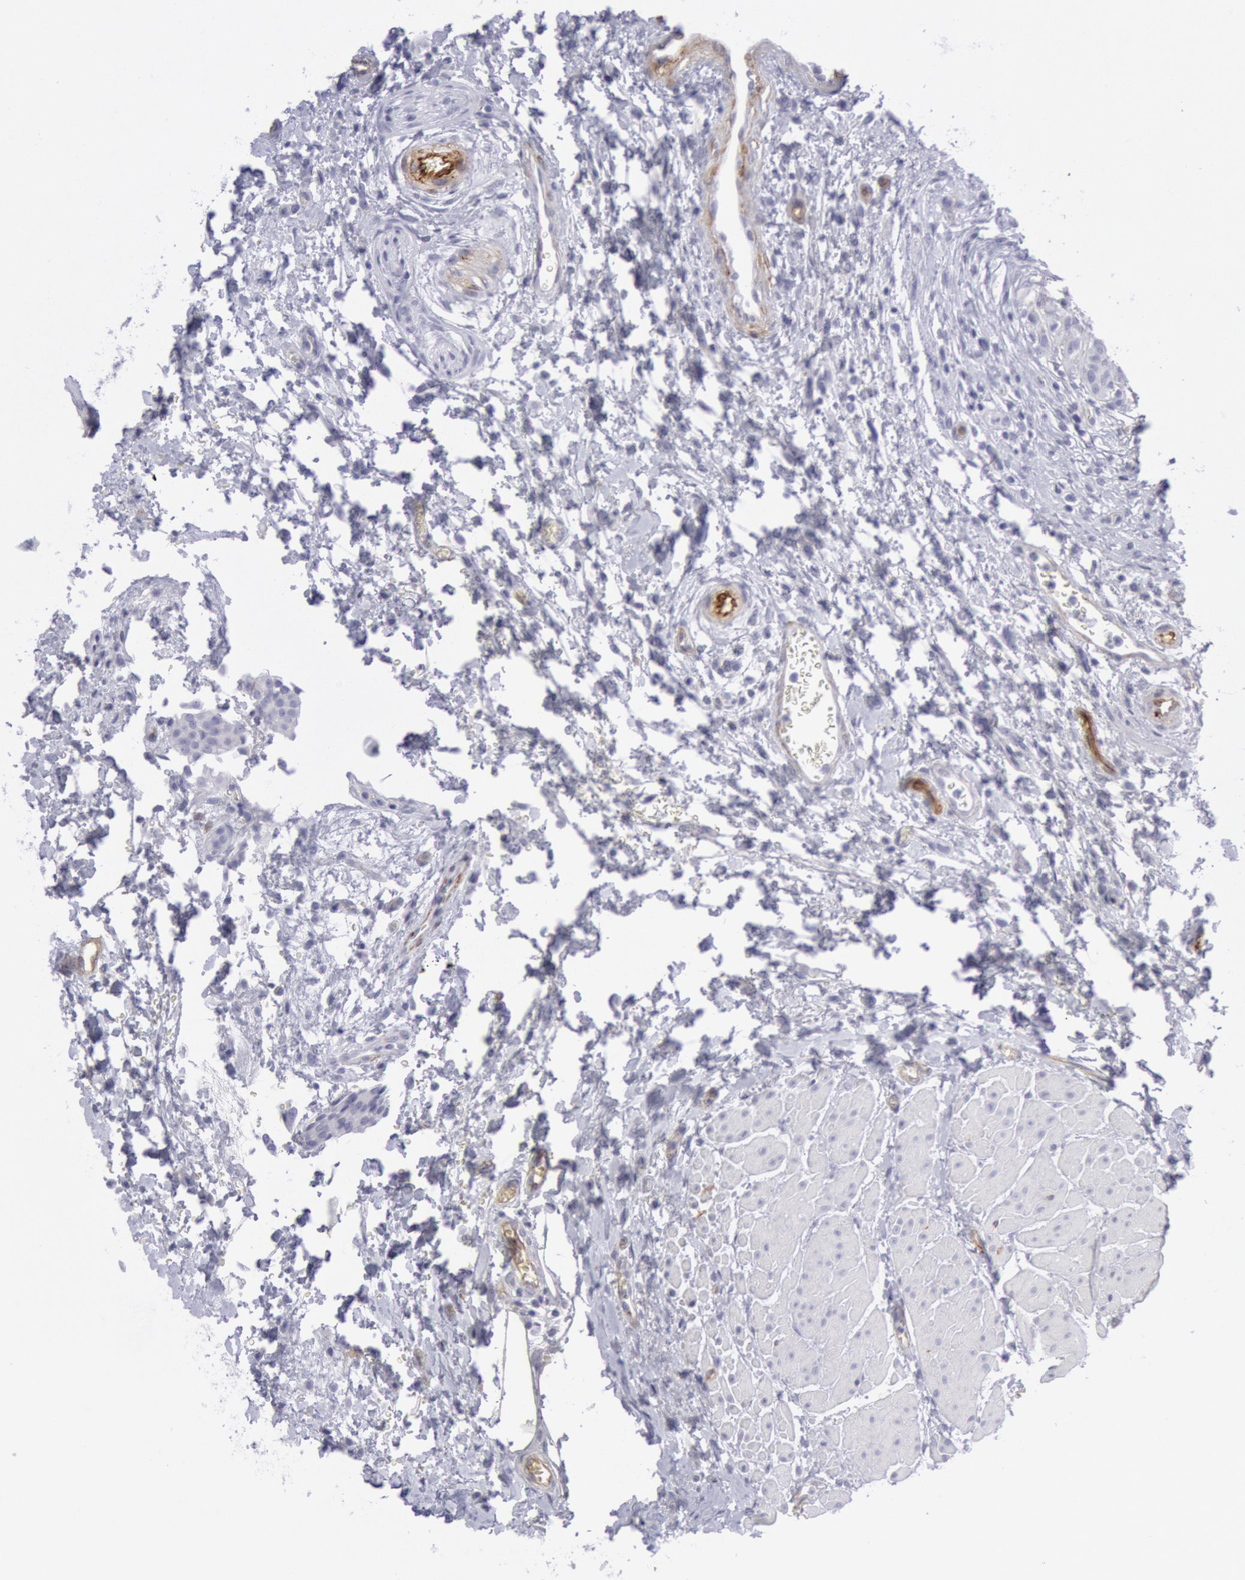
{"staining": {"intensity": "negative", "quantity": "none", "location": "none"}, "tissue": "urinary bladder", "cell_type": "Urothelial cells", "image_type": "normal", "snomed": [{"axis": "morphology", "description": "Normal tissue, NOS"}, {"axis": "topography", "description": "Smooth muscle"}, {"axis": "topography", "description": "Urinary bladder"}], "caption": "The image shows no staining of urothelial cells in unremarkable urinary bladder. (IHC, brightfield microscopy, high magnification).", "gene": "CDH13", "patient": {"sex": "male", "age": 35}}